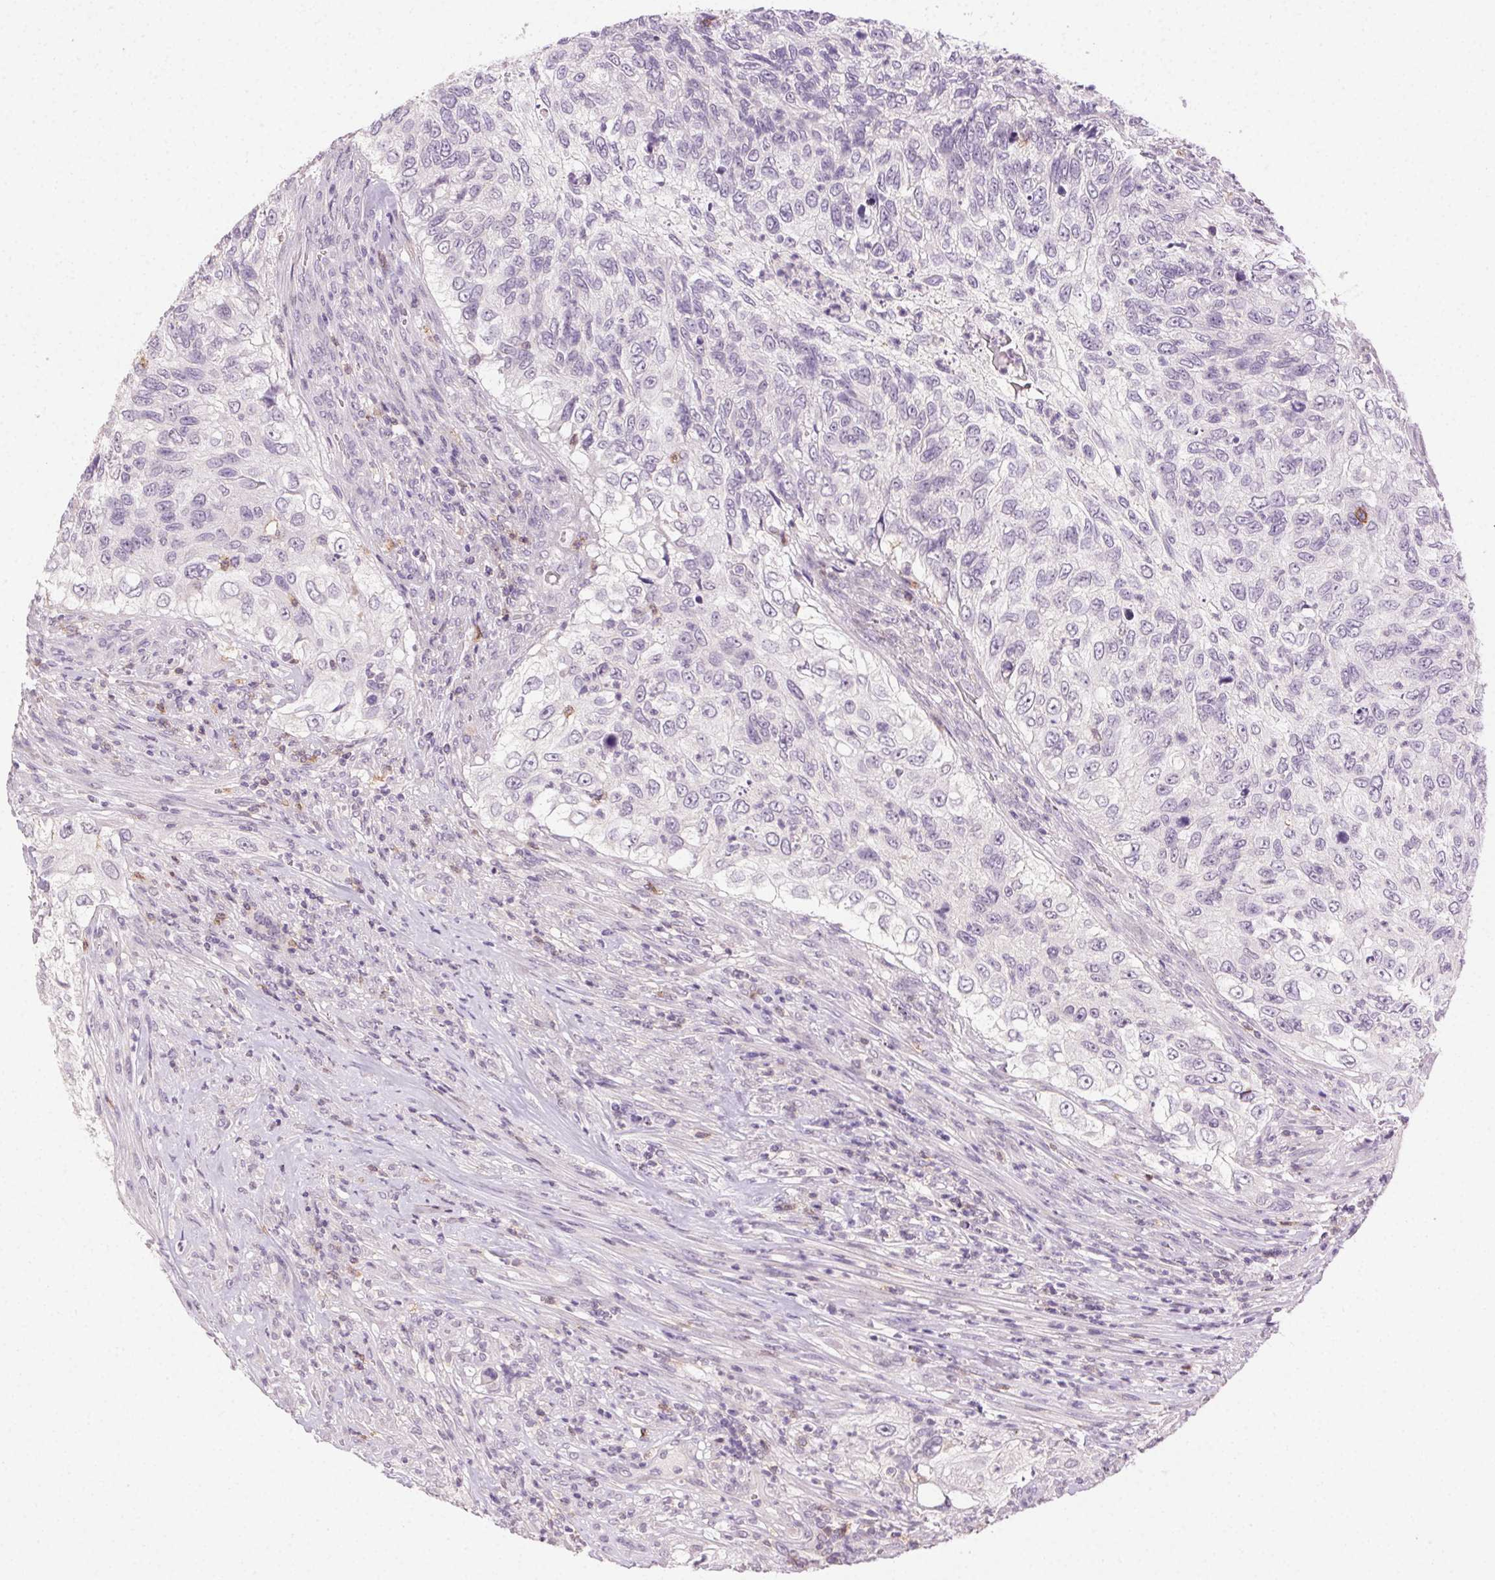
{"staining": {"intensity": "negative", "quantity": "none", "location": "none"}, "tissue": "urothelial cancer", "cell_type": "Tumor cells", "image_type": "cancer", "snomed": [{"axis": "morphology", "description": "Urothelial carcinoma, High grade"}, {"axis": "topography", "description": "Urinary bladder"}], "caption": "Immunohistochemical staining of urothelial cancer shows no significant positivity in tumor cells.", "gene": "AKAP5", "patient": {"sex": "female", "age": 60}}